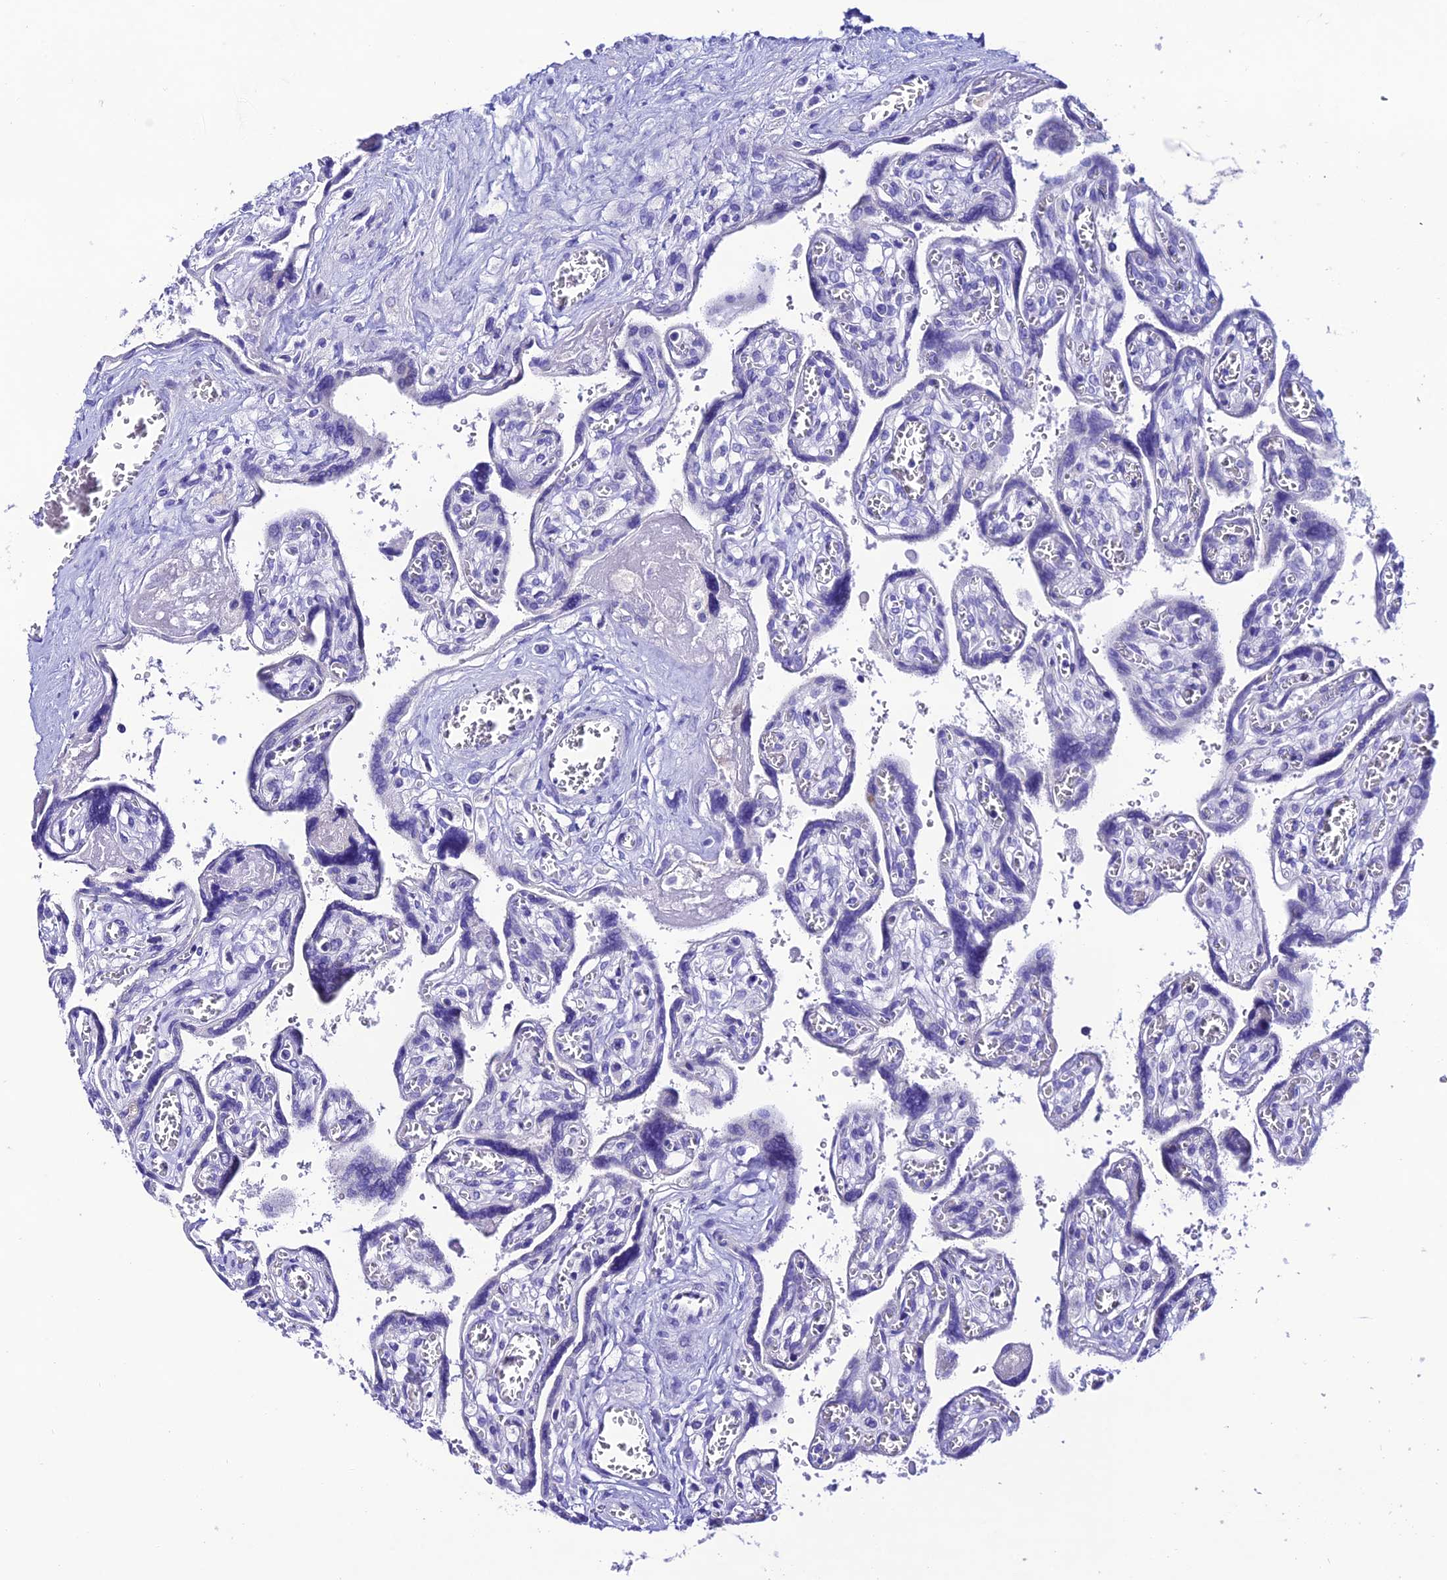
{"staining": {"intensity": "negative", "quantity": "none", "location": "none"}, "tissue": "placenta", "cell_type": "Trophoblastic cells", "image_type": "normal", "snomed": [{"axis": "morphology", "description": "Normal tissue, NOS"}, {"axis": "topography", "description": "Placenta"}], "caption": "Immunohistochemistry histopathology image of normal human placenta stained for a protein (brown), which reveals no staining in trophoblastic cells. The staining was performed using DAB to visualize the protein expression in brown, while the nuclei were stained in blue with hematoxylin (Magnification: 20x).", "gene": "NLRP6", "patient": {"sex": "female", "age": 39}}